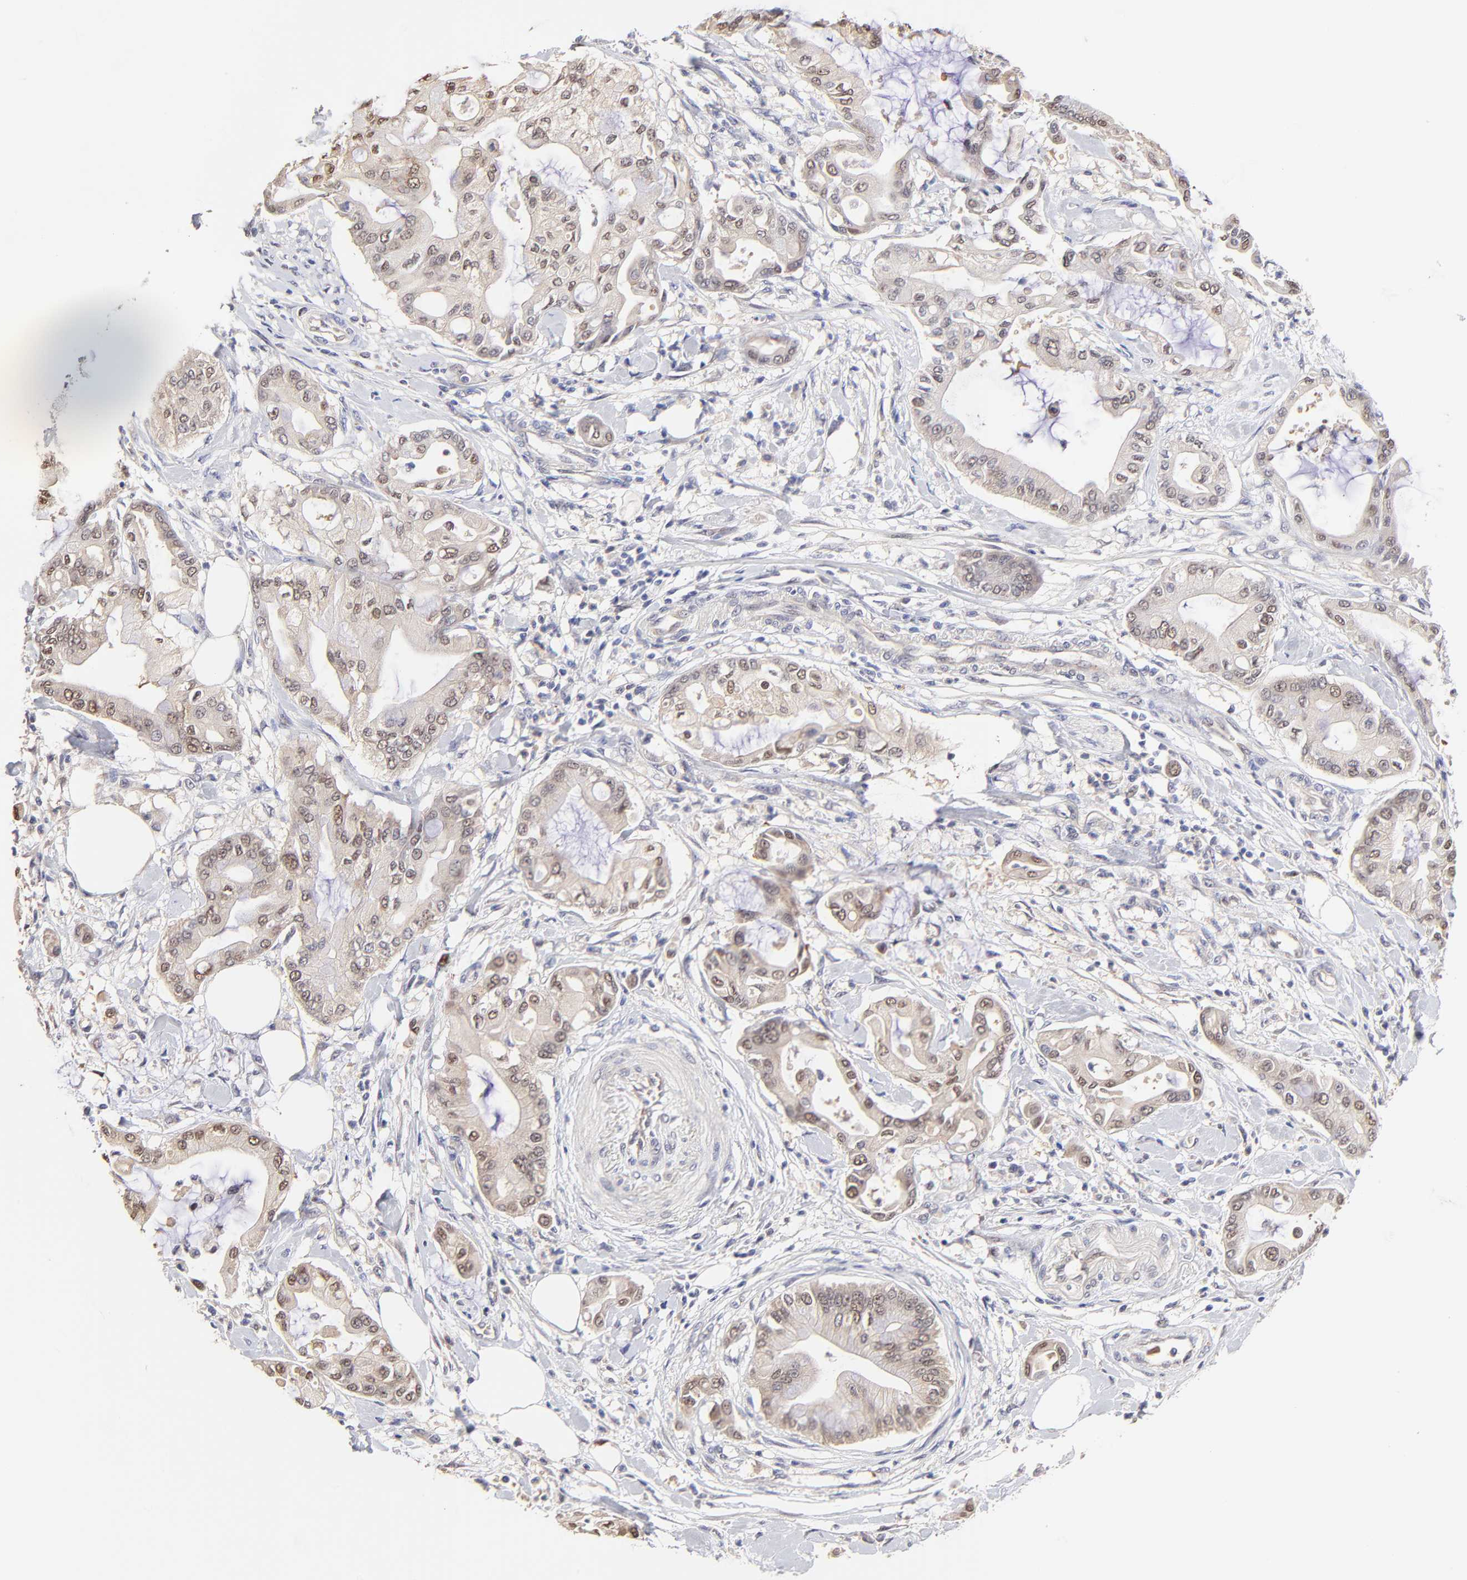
{"staining": {"intensity": "moderate", "quantity": ">75%", "location": "cytoplasmic/membranous,nuclear"}, "tissue": "pancreatic cancer", "cell_type": "Tumor cells", "image_type": "cancer", "snomed": [{"axis": "morphology", "description": "Adenocarcinoma, NOS"}, {"axis": "morphology", "description": "Adenocarcinoma, metastatic, NOS"}, {"axis": "topography", "description": "Lymph node"}, {"axis": "topography", "description": "Pancreas"}, {"axis": "topography", "description": "Duodenum"}], "caption": "Moderate cytoplasmic/membranous and nuclear staining for a protein is seen in about >75% of tumor cells of metastatic adenocarcinoma (pancreatic) using immunohistochemistry.", "gene": "ZNF10", "patient": {"sex": "female", "age": 64}}